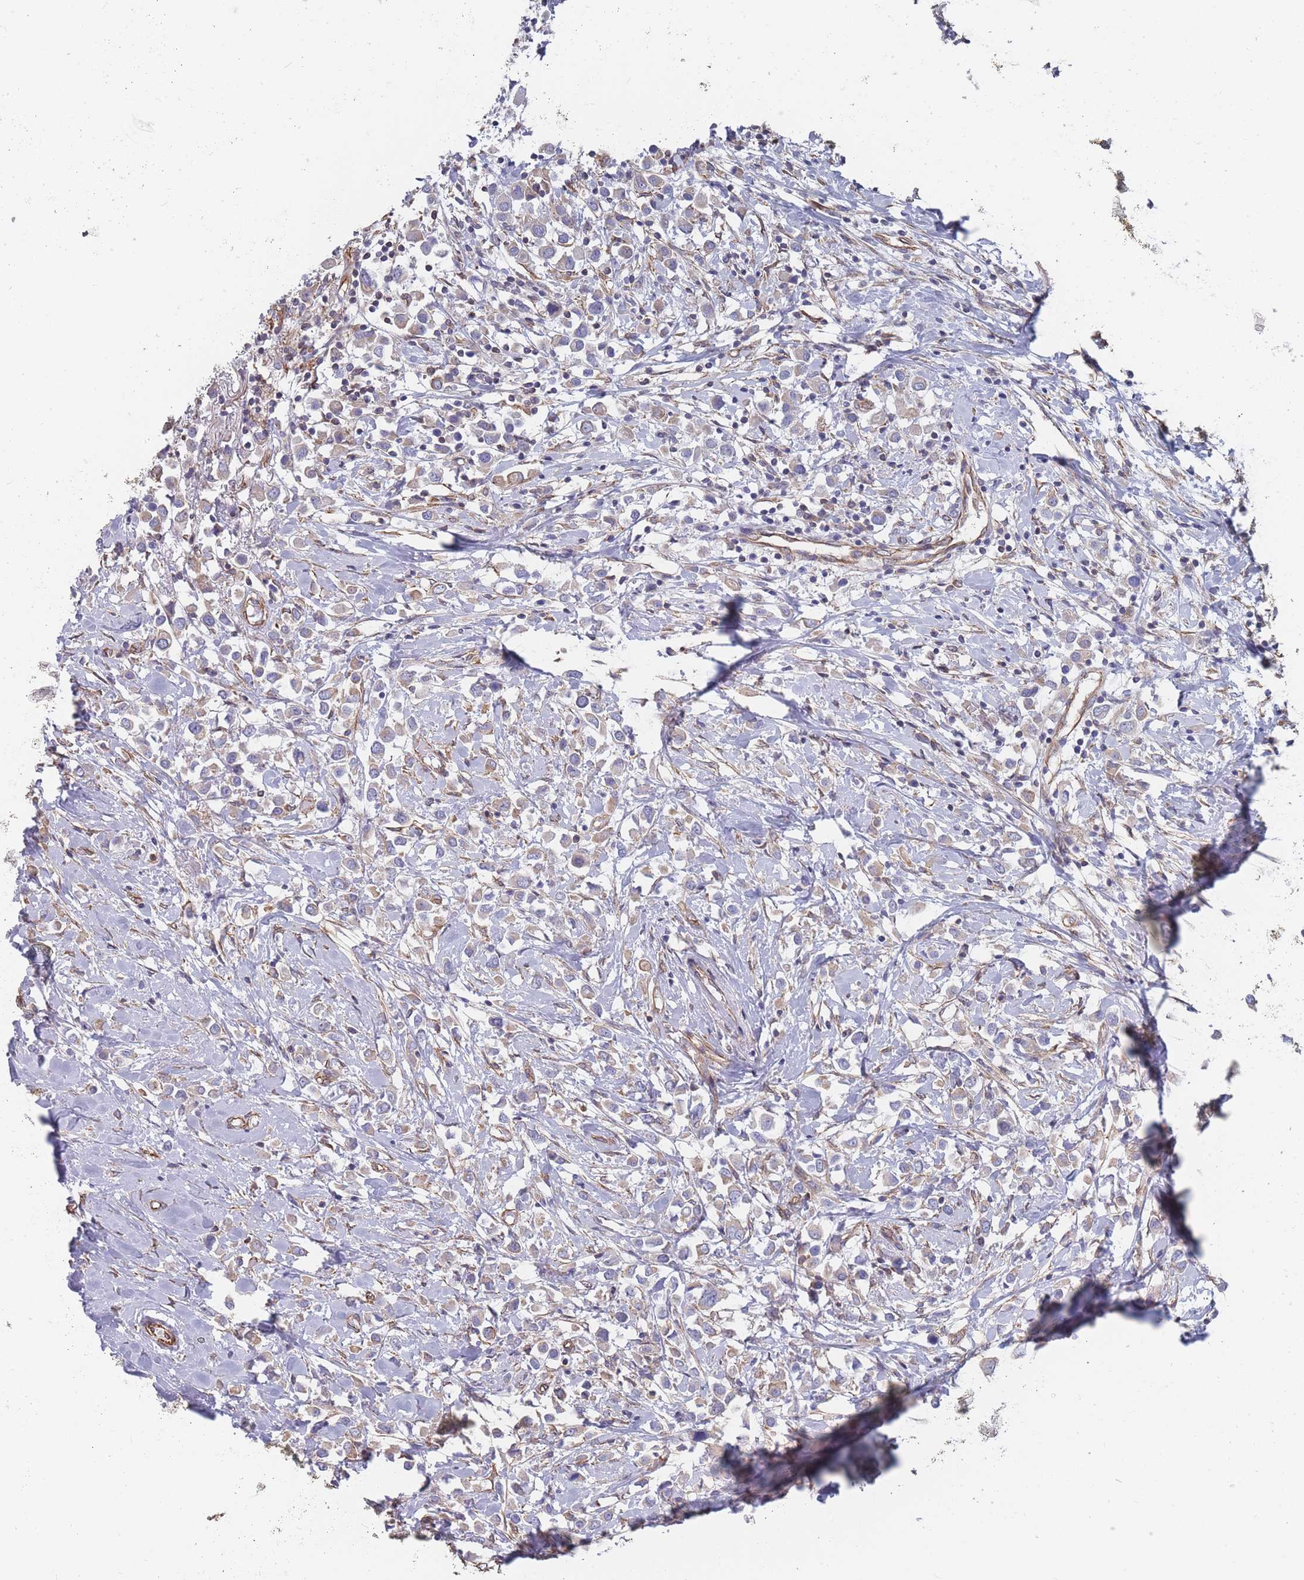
{"staining": {"intensity": "weak", "quantity": "25%-75%", "location": "cytoplasmic/membranous"}, "tissue": "breast cancer", "cell_type": "Tumor cells", "image_type": "cancer", "snomed": [{"axis": "morphology", "description": "Duct carcinoma"}, {"axis": "topography", "description": "Breast"}], "caption": "Weak cytoplasmic/membranous protein expression is present in approximately 25%-75% of tumor cells in breast intraductal carcinoma.", "gene": "SLC1A6", "patient": {"sex": "female", "age": 61}}